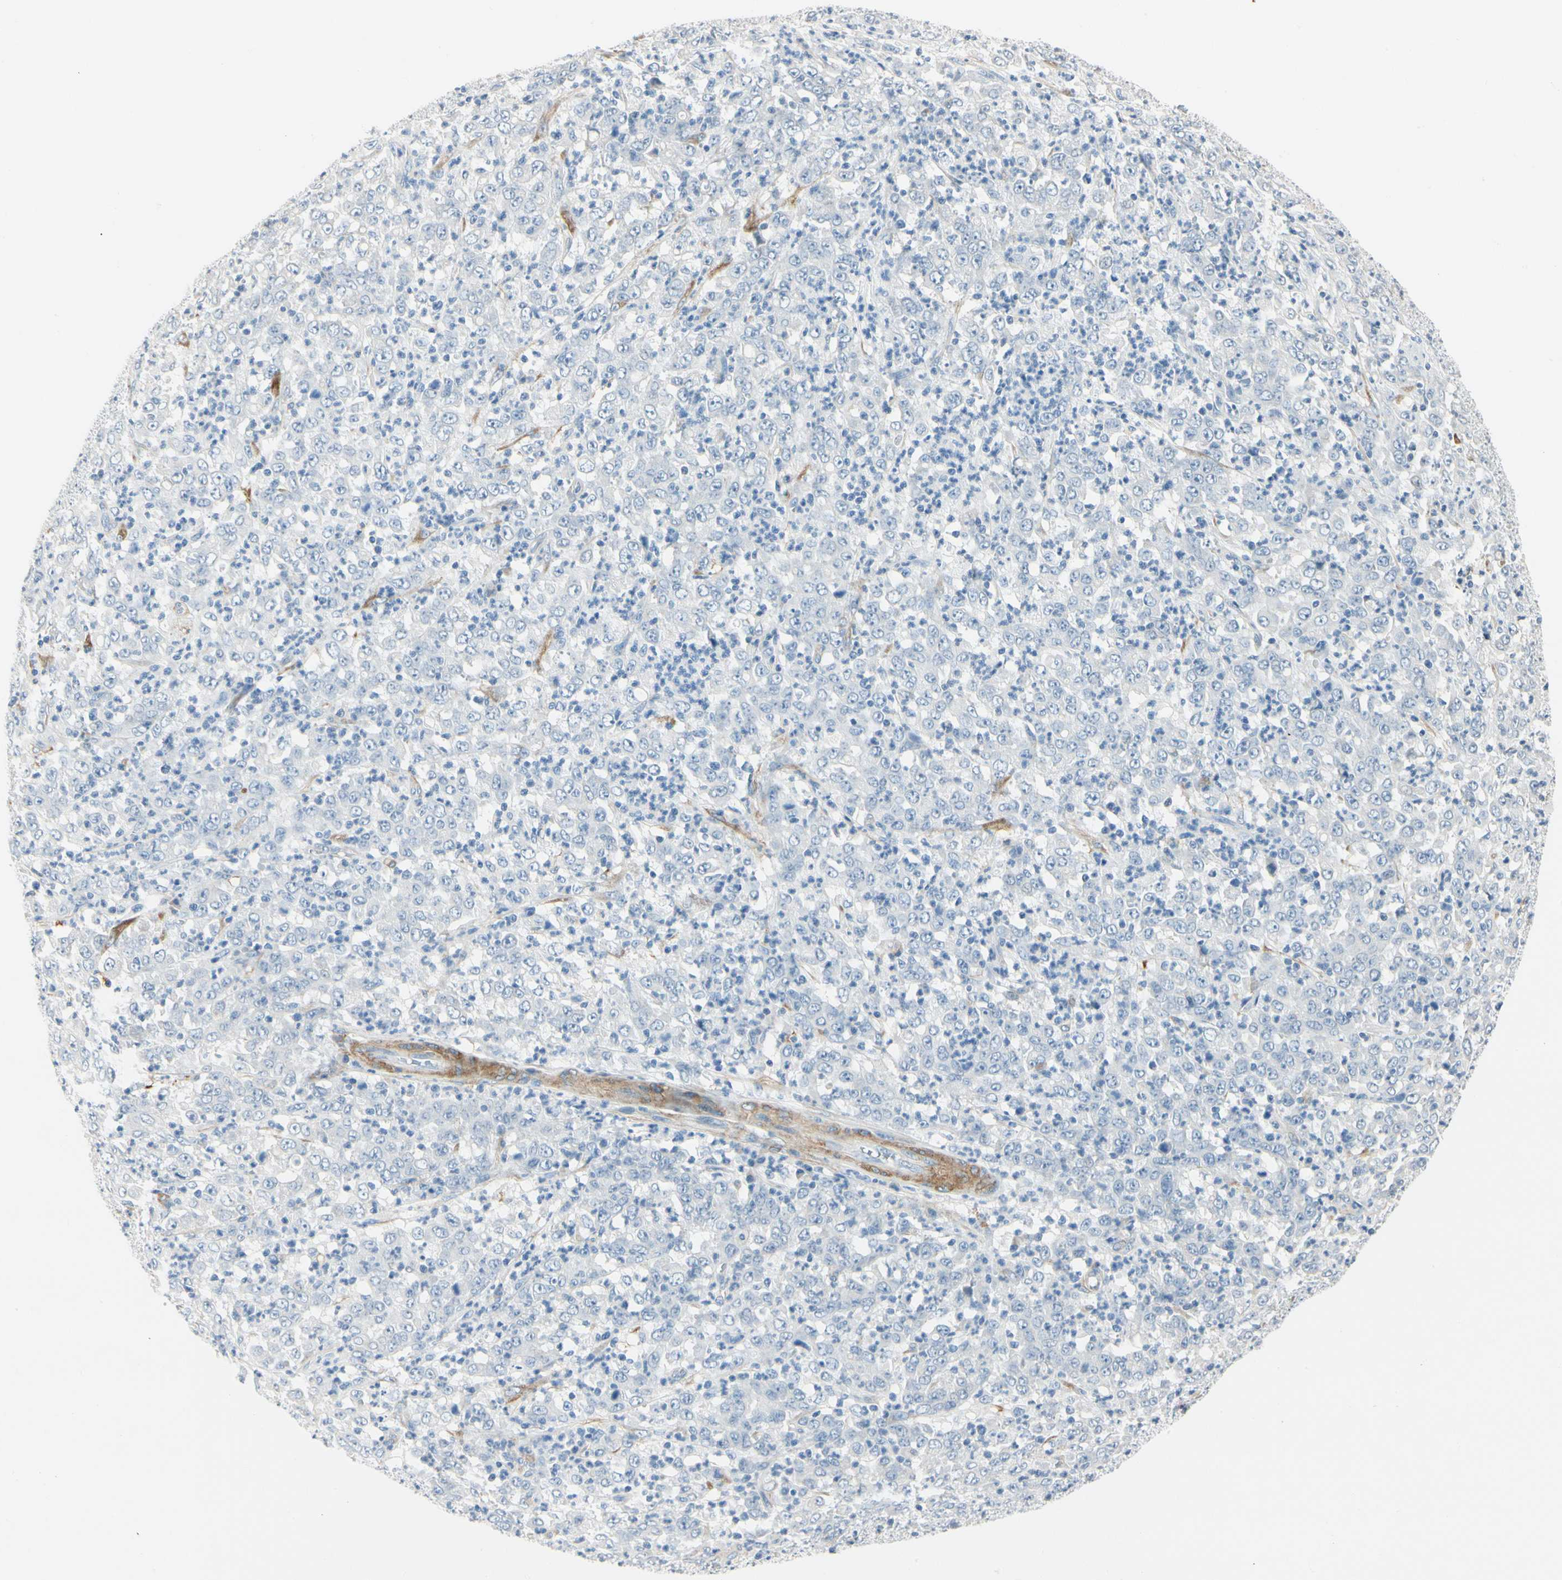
{"staining": {"intensity": "negative", "quantity": "none", "location": "none"}, "tissue": "stomach cancer", "cell_type": "Tumor cells", "image_type": "cancer", "snomed": [{"axis": "morphology", "description": "Adenocarcinoma, NOS"}, {"axis": "topography", "description": "Stomach, lower"}], "caption": "Photomicrograph shows no significant protein staining in tumor cells of adenocarcinoma (stomach).", "gene": "AMPH", "patient": {"sex": "female", "age": 71}}